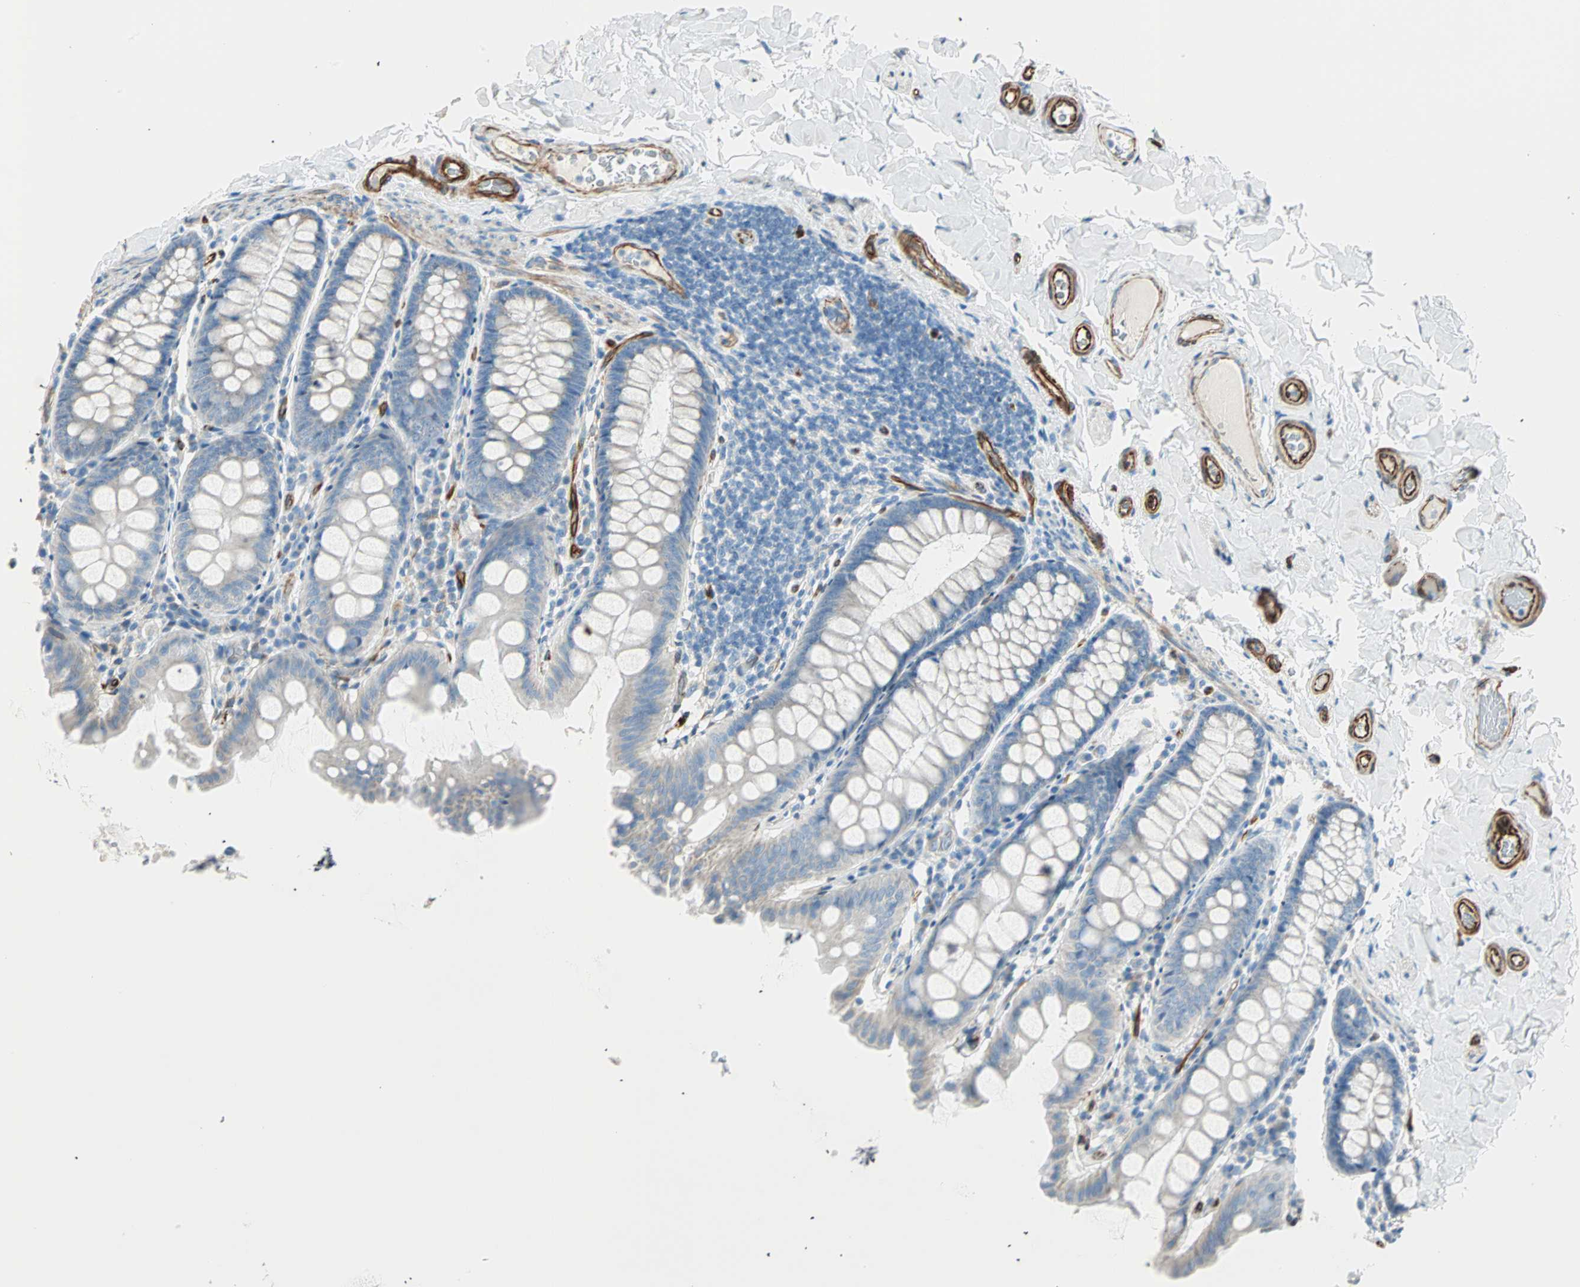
{"staining": {"intensity": "strong", "quantity": ">75%", "location": "cytoplasmic/membranous"}, "tissue": "colon", "cell_type": "Endothelial cells", "image_type": "normal", "snomed": [{"axis": "morphology", "description": "Normal tissue, NOS"}, {"axis": "topography", "description": "Colon"}], "caption": "Brown immunohistochemical staining in benign human colon exhibits strong cytoplasmic/membranous positivity in about >75% of endothelial cells. (Stains: DAB (3,3'-diaminobenzidine) in brown, nuclei in blue, Microscopy: brightfield microscopy at high magnification).", "gene": "NES", "patient": {"sex": "female", "age": 61}}